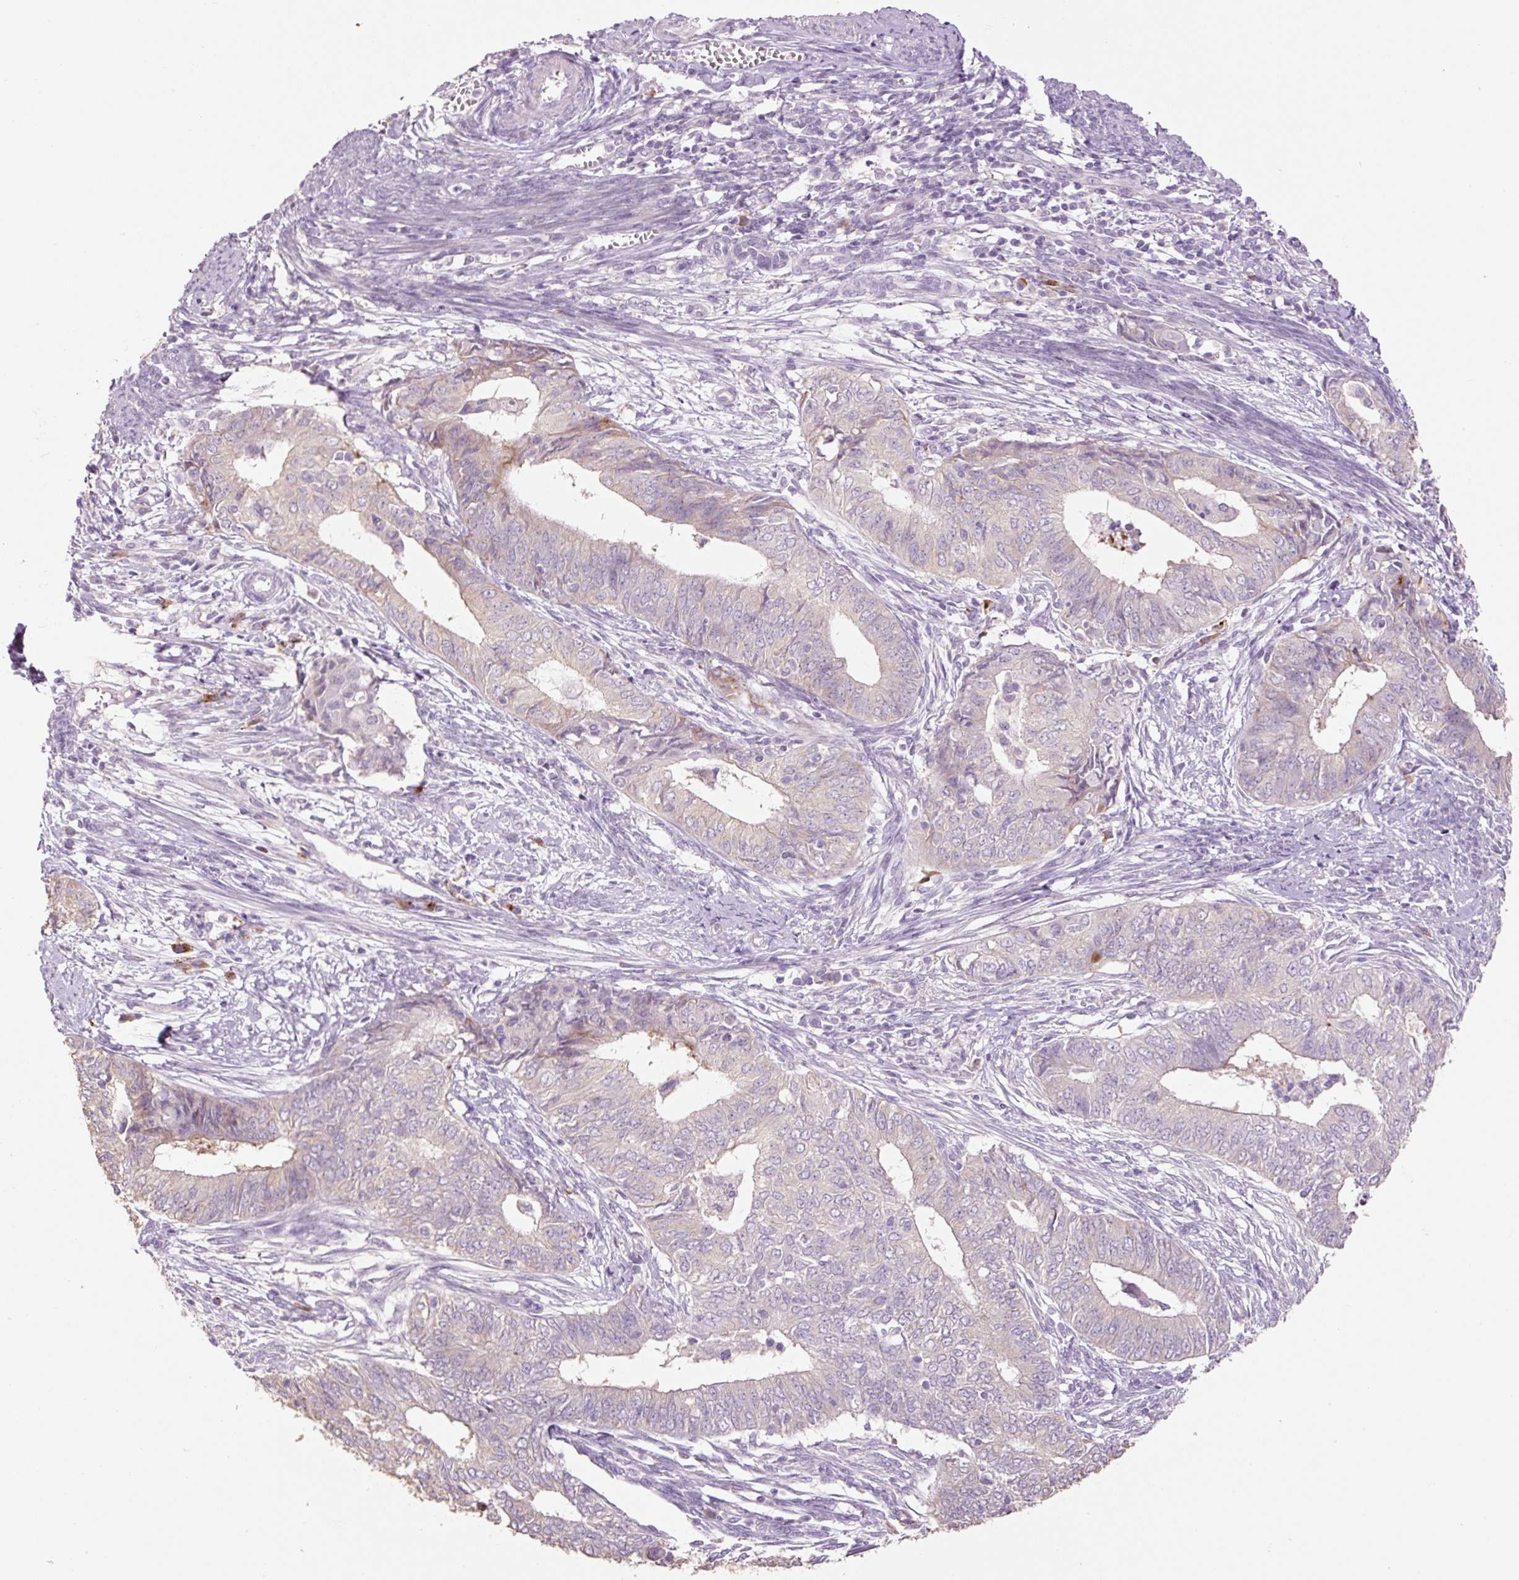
{"staining": {"intensity": "negative", "quantity": "none", "location": "none"}, "tissue": "endometrial cancer", "cell_type": "Tumor cells", "image_type": "cancer", "snomed": [{"axis": "morphology", "description": "Adenocarcinoma, NOS"}, {"axis": "topography", "description": "Endometrium"}], "caption": "Immunohistochemical staining of human endometrial adenocarcinoma exhibits no significant staining in tumor cells.", "gene": "HAX1", "patient": {"sex": "female", "age": 62}}